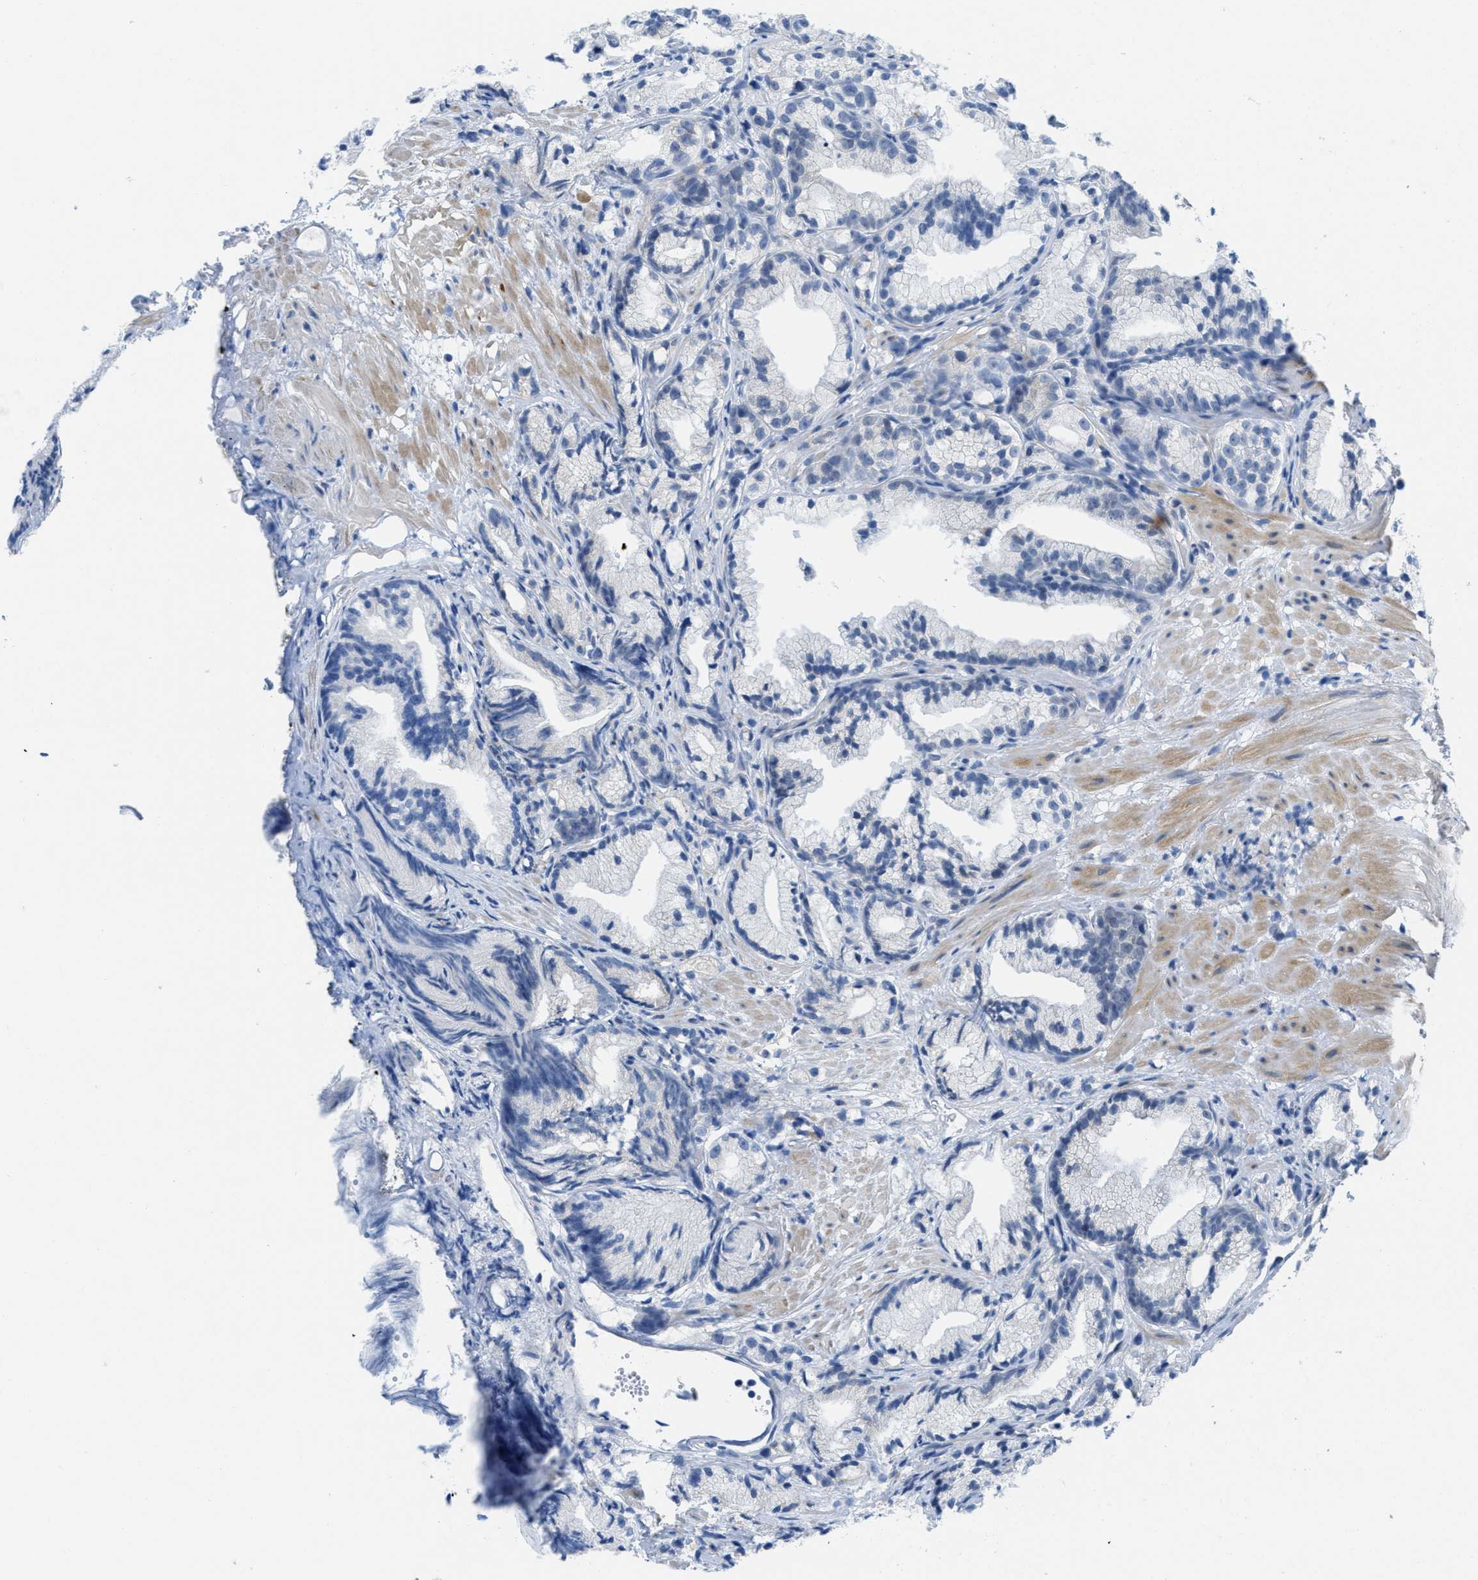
{"staining": {"intensity": "negative", "quantity": "none", "location": "none"}, "tissue": "prostate cancer", "cell_type": "Tumor cells", "image_type": "cancer", "snomed": [{"axis": "morphology", "description": "Adenocarcinoma, Low grade"}, {"axis": "topography", "description": "Prostate"}], "caption": "A photomicrograph of human low-grade adenocarcinoma (prostate) is negative for staining in tumor cells. (Stains: DAB (3,3'-diaminobenzidine) immunohistochemistry (IHC) with hematoxylin counter stain, Microscopy: brightfield microscopy at high magnification).", "gene": "PTDSS1", "patient": {"sex": "male", "age": 89}}